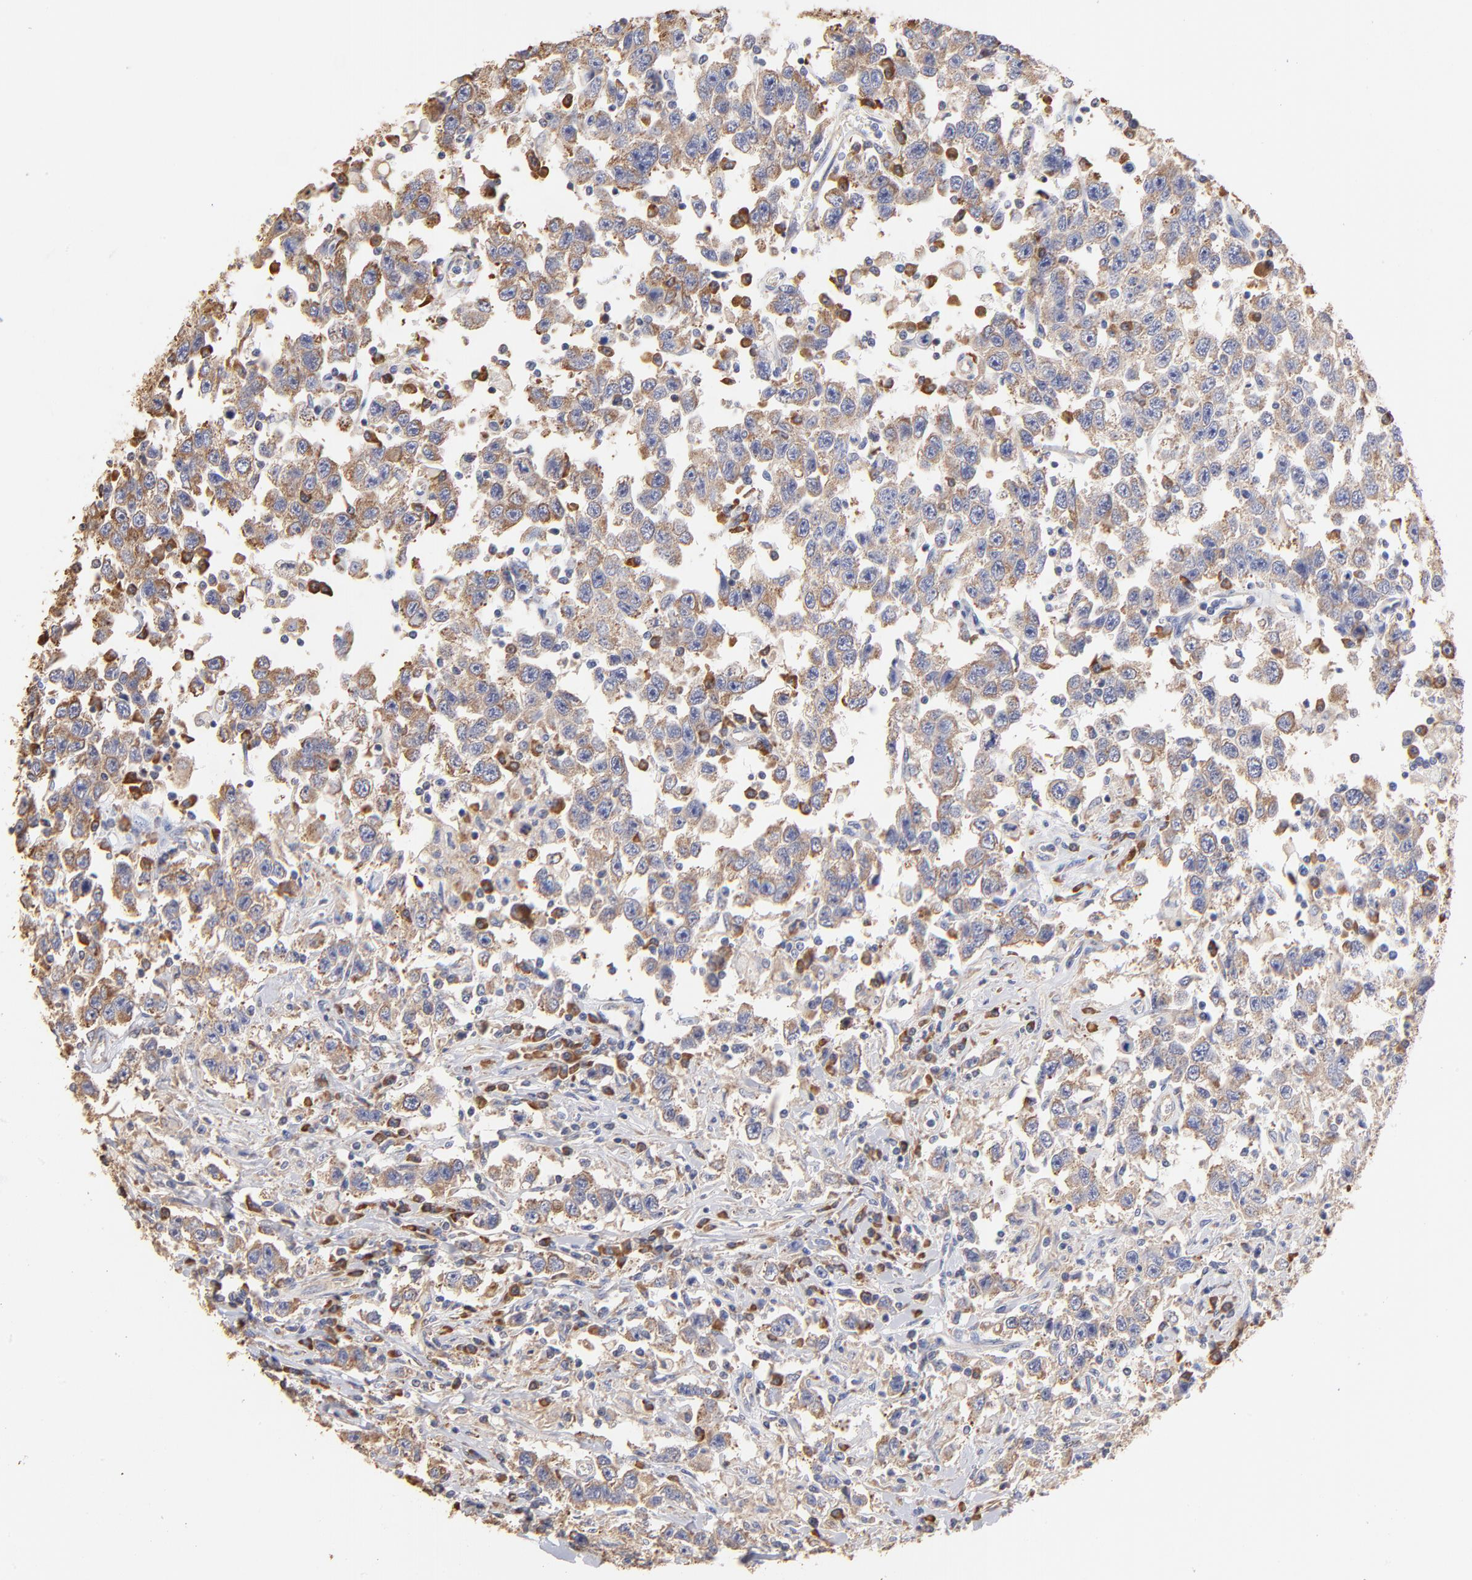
{"staining": {"intensity": "weak", "quantity": "25%-75%", "location": "cytoplasmic/membranous"}, "tissue": "testis cancer", "cell_type": "Tumor cells", "image_type": "cancer", "snomed": [{"axis": "morphology", "description": "Seminoma, NOS"}, {"axis": "topography", "description": "Testis"}], "caption": "Protein staining demonstrates weak cytoplasmic/membranous positivity in approximately 25%-75% of tumor cells in testis cancer (seminoma).", "gene": "RPL9", "patient": {"sex": "male", "age": 41}}